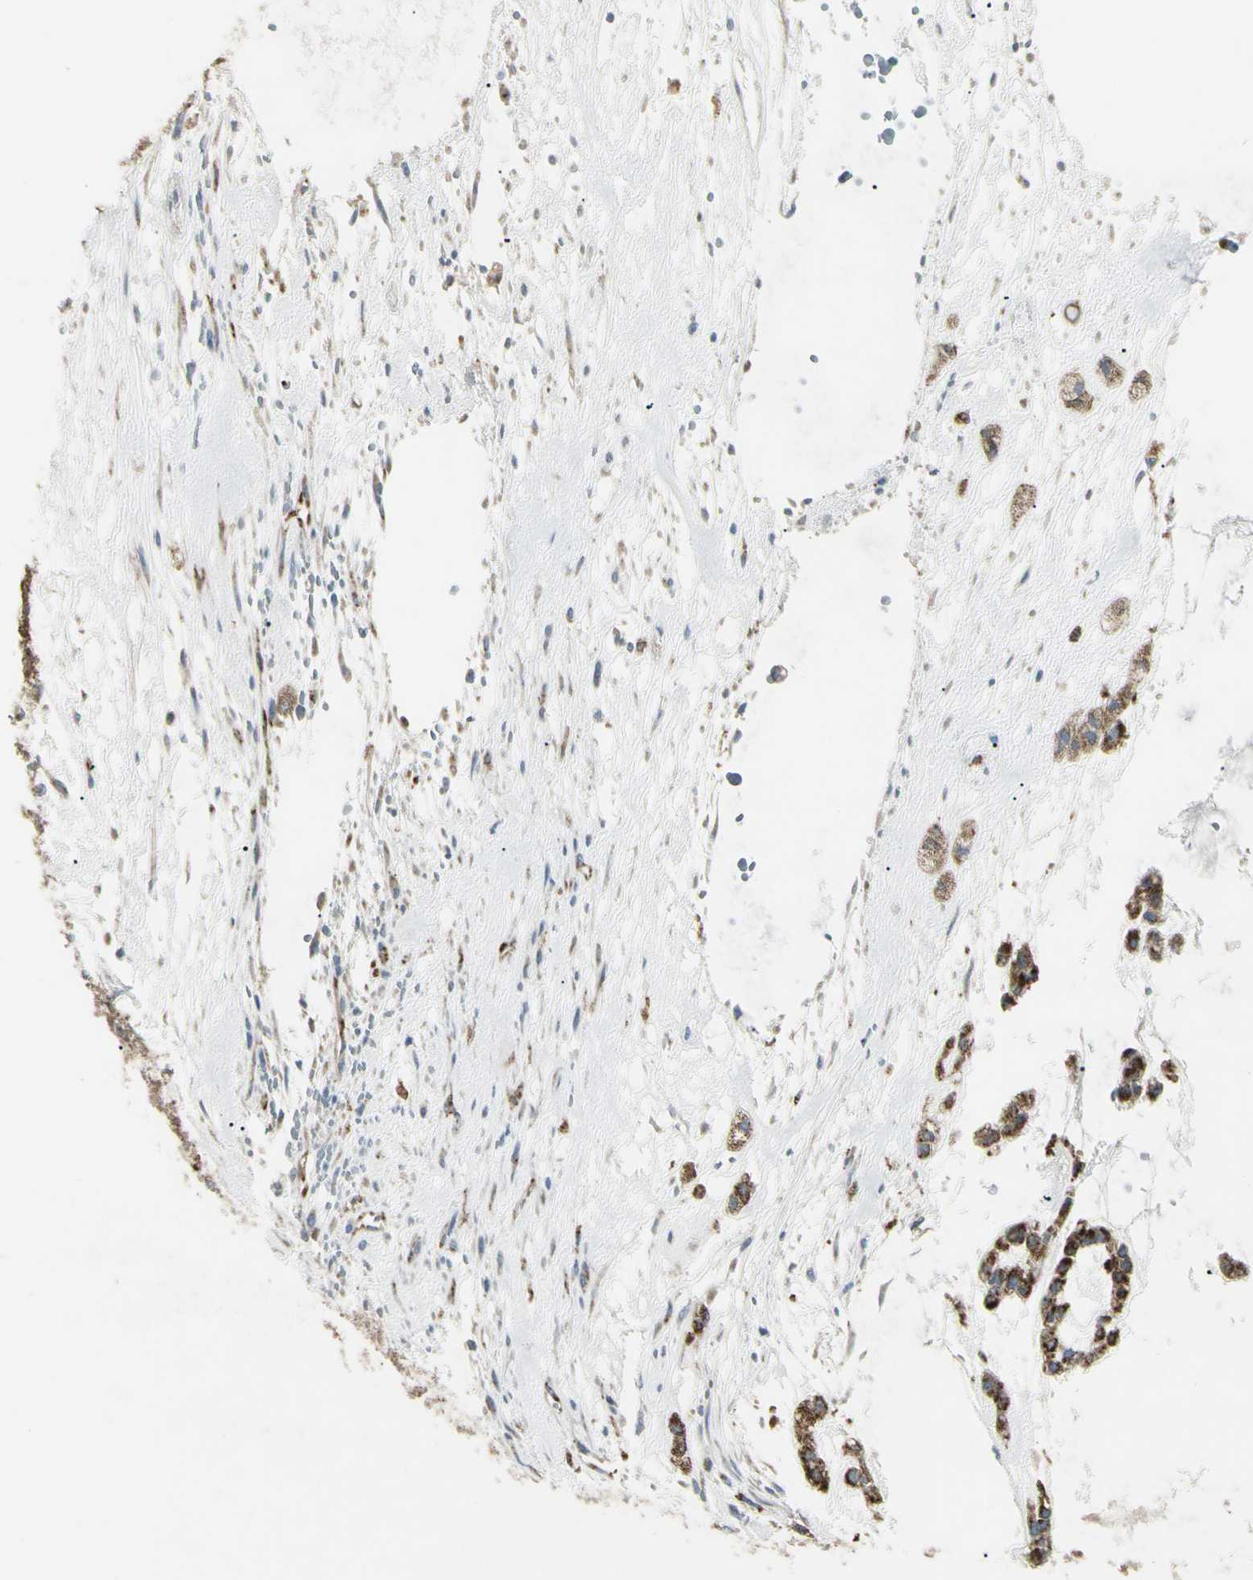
{"staining": {"intensity": "strong", "quantity": ">75%", "location": "cytoplasmic/membranous"}, "tissue": "head and neck cancer", "cell_type": "Tumor cells", "image_type": "cancer", "snomed": [{"axis": "morphology", "description": "Adenocarcinoma, NOS"}, {"axis": "morphology", "description": "Adenoma, NOS"}, {"axis": "topography", "description": "Head-Neck"}], "caption": "This photomicrograph demonstrates IHC staining of human head and neck cancer, with high strong cytoplasmic/membranous positivity in approximately >75% of tumor cells.", "gene": "CYB5R1", "patient": {"sex": "female", "age": 55}}